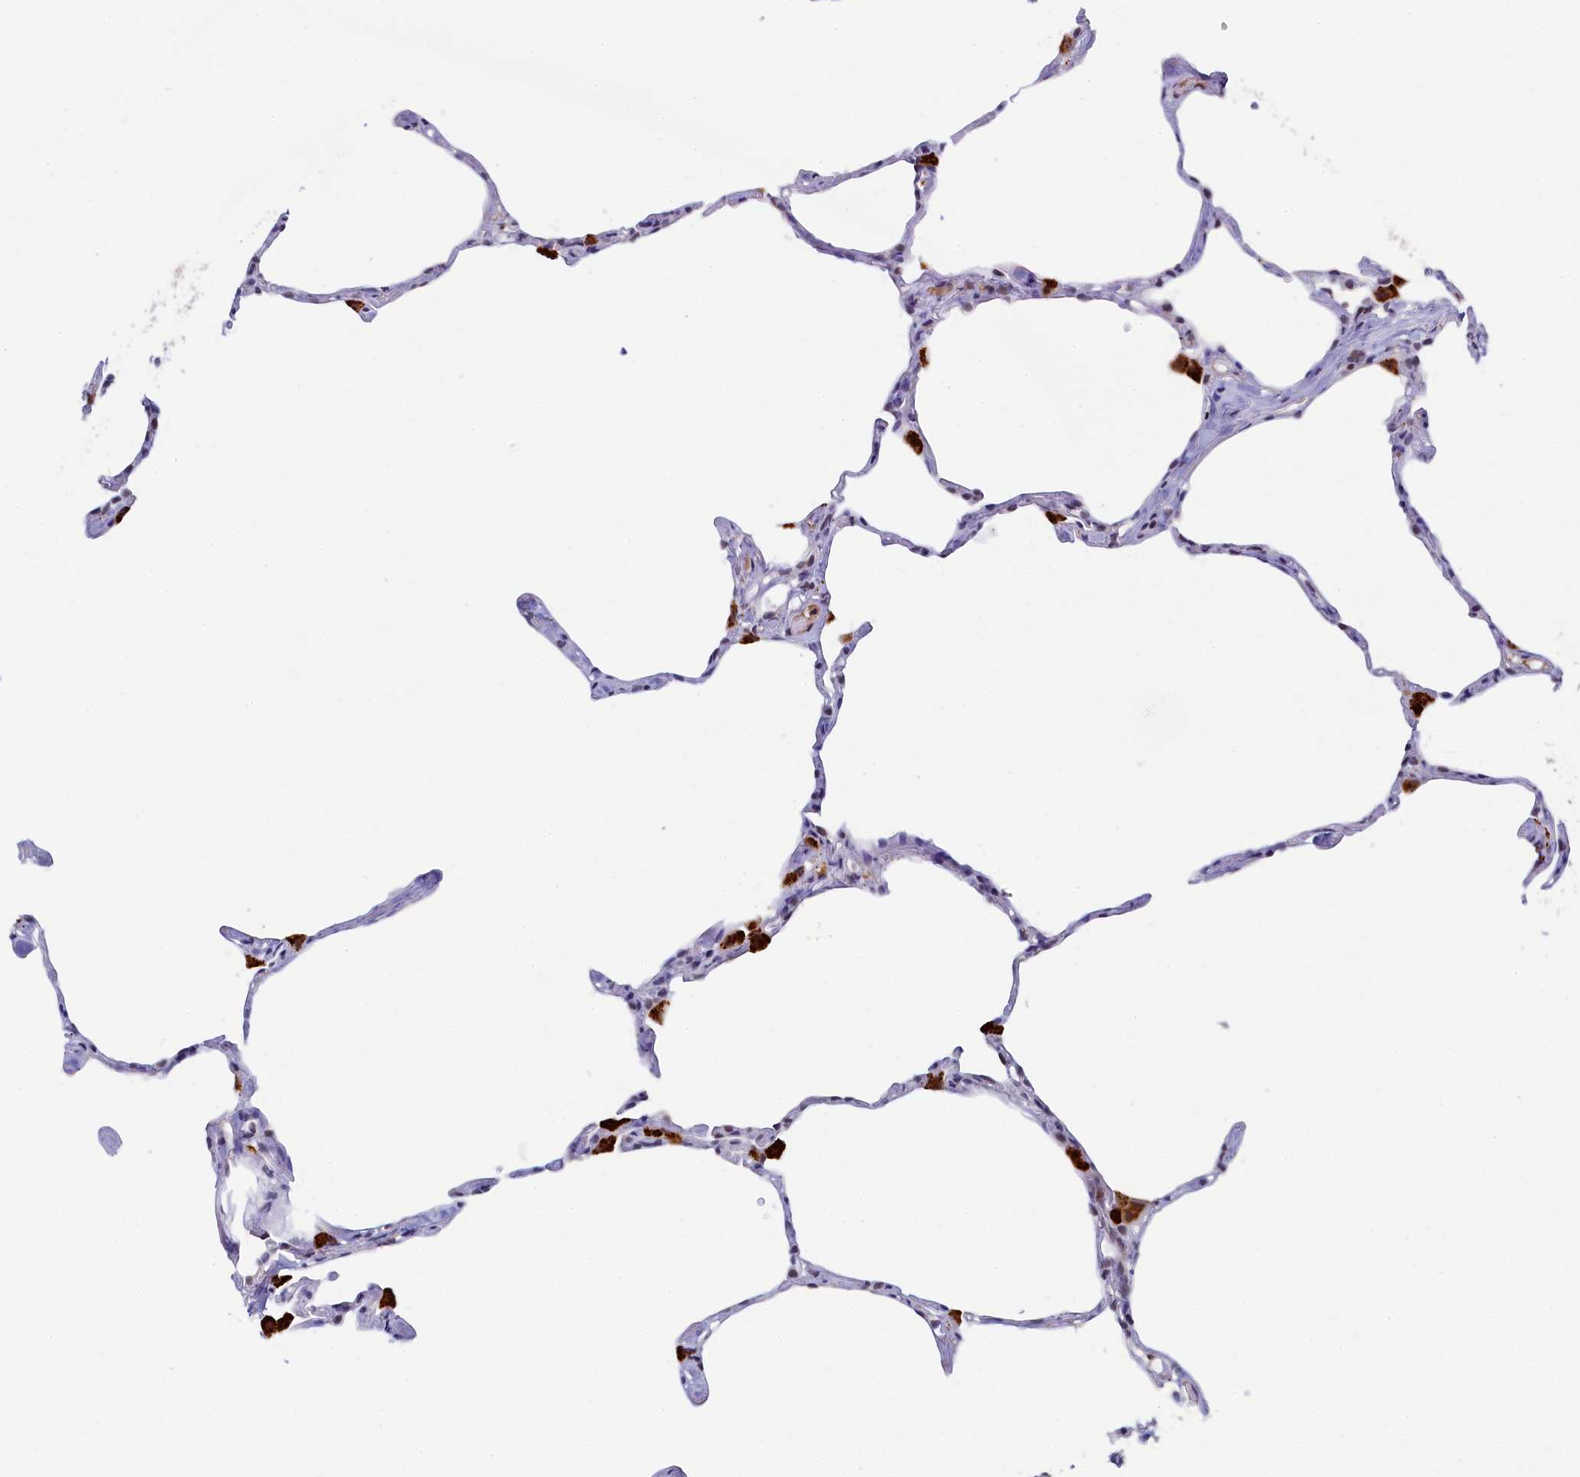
{"staining": {"intensity": "moderate", "quantity": "<25%", "location": "nuclear"}, "tissue": "lung", "cell_type": "Alveolar cells", "image_type": "normal", "snomed": [{"axis": "morphology", "description": "Normal tissue, NOS"}, {"axis": "topography", "description": "Lung"}], "caption": "The immunohistochemical stain highlights moderate nuclear expression in alveolar cells of normal lung. The protein is stained brown, and the nuclei are stained in blue (DAB (3,3'-diaminobenzidine) IHC with brightfield microscopy, high magnification).", "gene": "INTS14", "patient": {"sex": "male", "age": 65}}